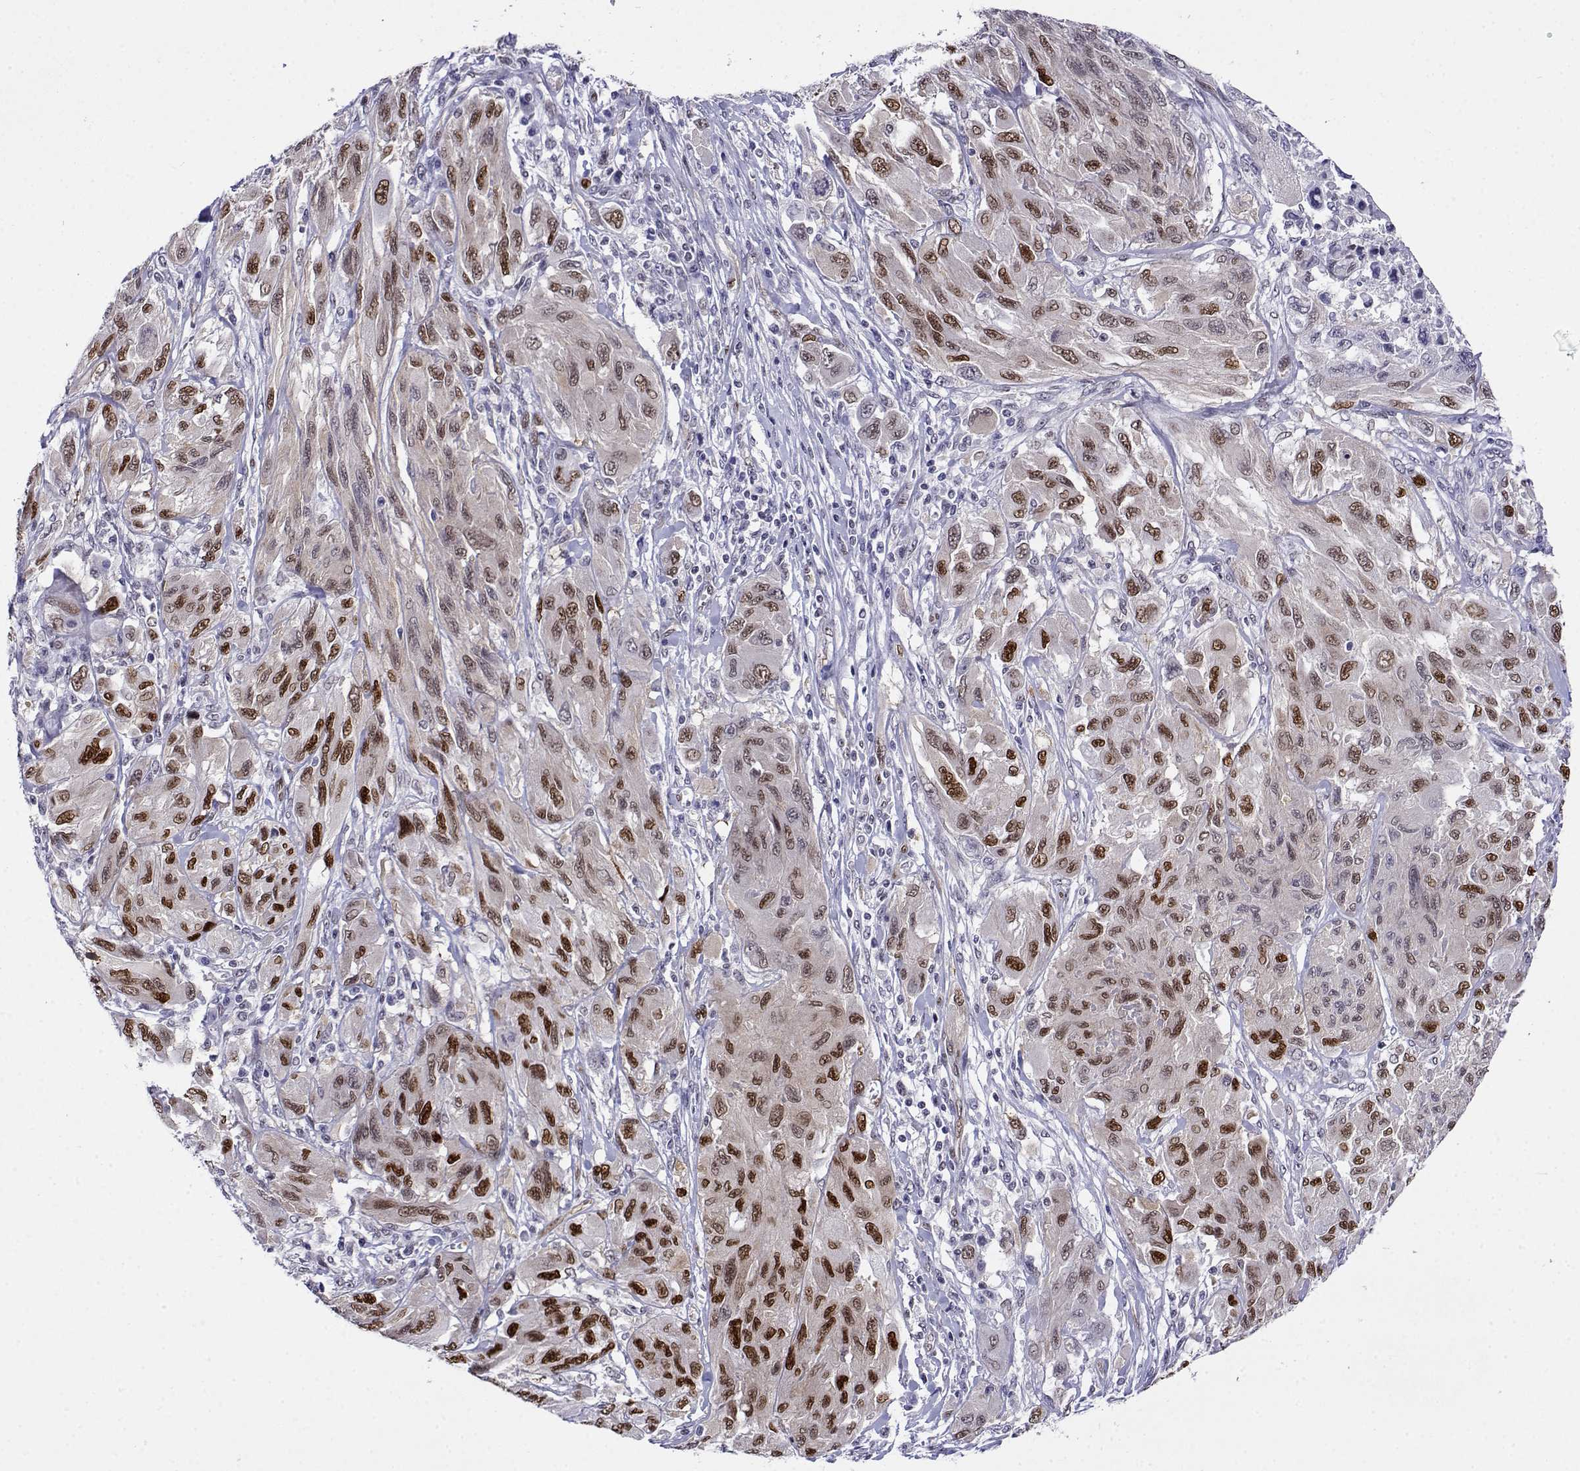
{"staining": {"intensity": "strong", "quantity": "25%-75%", "location": "nuclear"}, "tissue": "melanoma", "cell_type": "Tumor cells", "image_type": "cancer", "snomed": [{"axis": "morphology", "description": "Malignant melanoma, NOS"}, {"axis": "topography", "description": "Skin"}], "caption": "Melanoma was stained to show a protein in brown. There is high levels of strong nuclear positivity in about 25%-75% of tumor cells.", "gene": "ERF", "patient": {"sex": "female", "age": 91}}